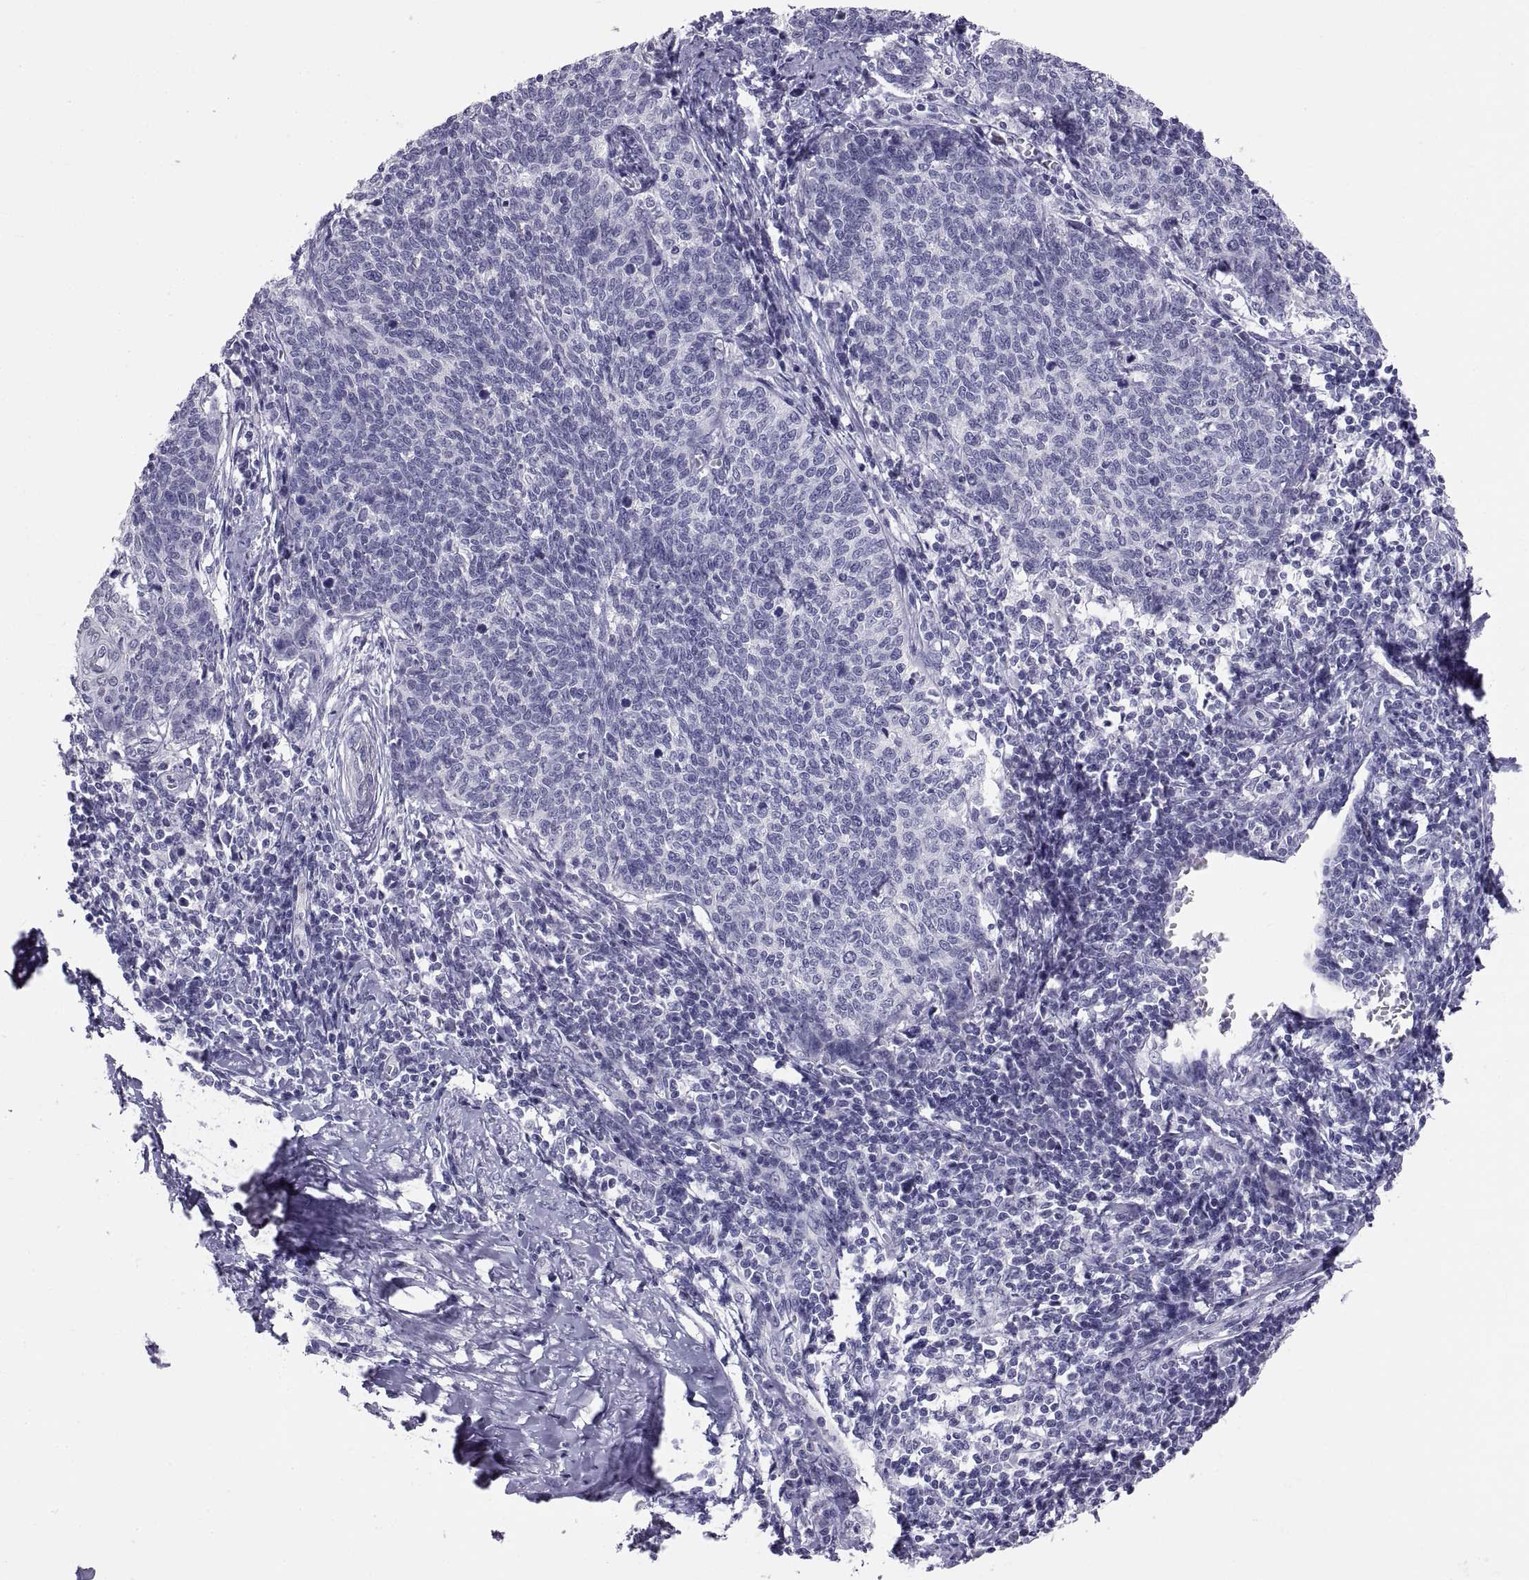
{"staining": {"intensity": "negative", "quantity": "none", "location": "none"}, "tissue": "cervical cancer", "cell_type": "Tumor cells", "image_type": "cancer", "snomed": [{"axis": "morphology", "description": "Squamous cell carcinoma, NOS"}, {"axis": "topography", "description": "Cervix"}], "caption": "IHC of cervical squamous cell carcinoma shows no staining in tumor cells.", "gene": "TEX13A", "patient": {"sex": "female", "age": 39}}